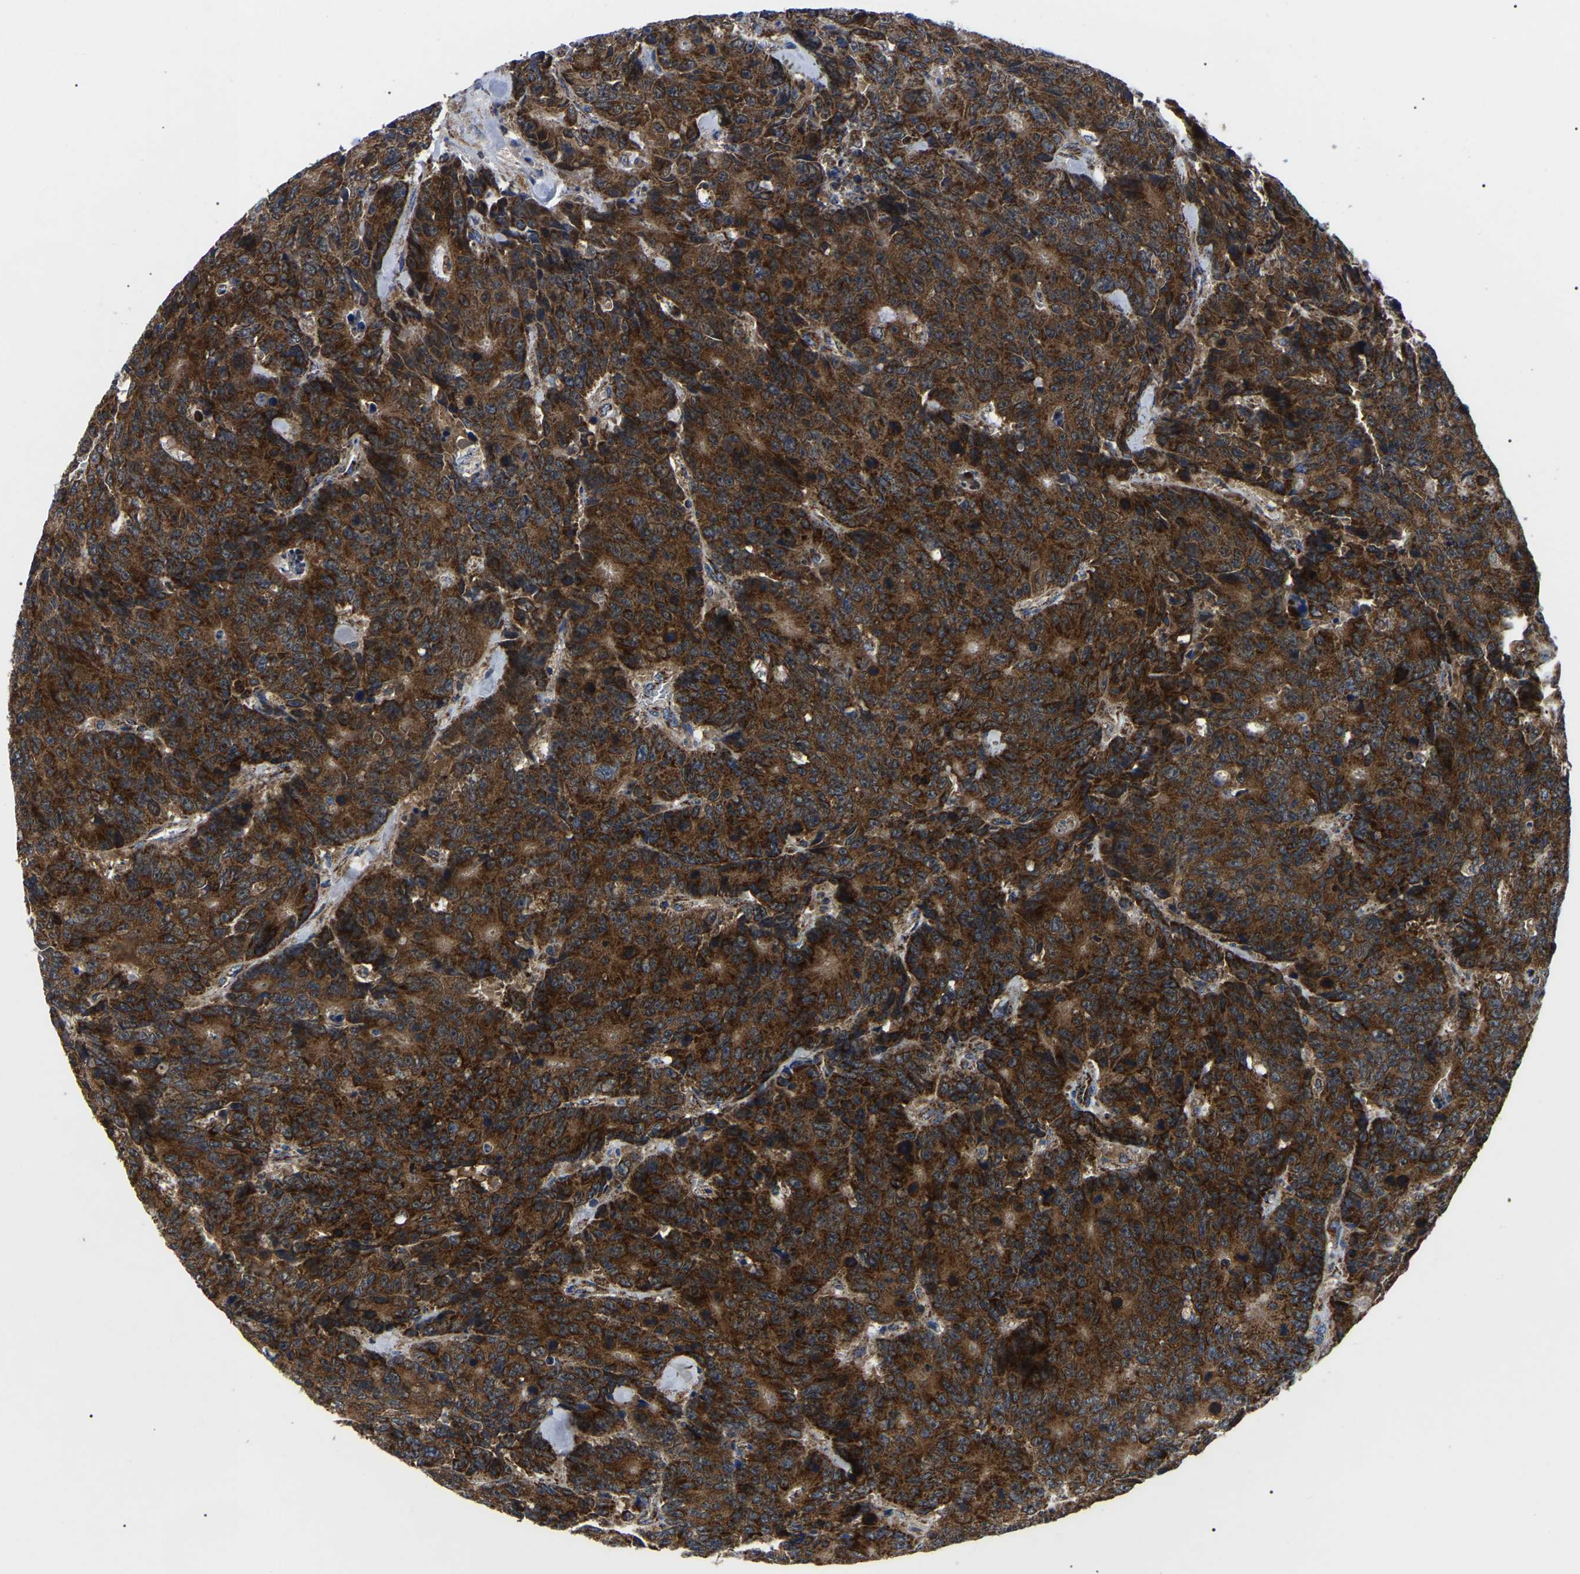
{"staining": {"intensity": "strong", "quantity": ">75%", "location": "cytoplasmic/membranous"}, "tissue": "colorectal cancer", "cell_type": "Tumor cells", "image_type": "cancer", "snomed": [{"axis": "morphology", "description": "Adenocarcinoma, NOS"}, {"axis": "topography", "description": "Colon"}], "caption": "Protein expression analysis of human colorectal cancer reveals strong cytoplasmic/membranous expression in about >75% of tumor cells.", "gene": "PPM1E", "patient": {"sex": "female", "age": 86}}